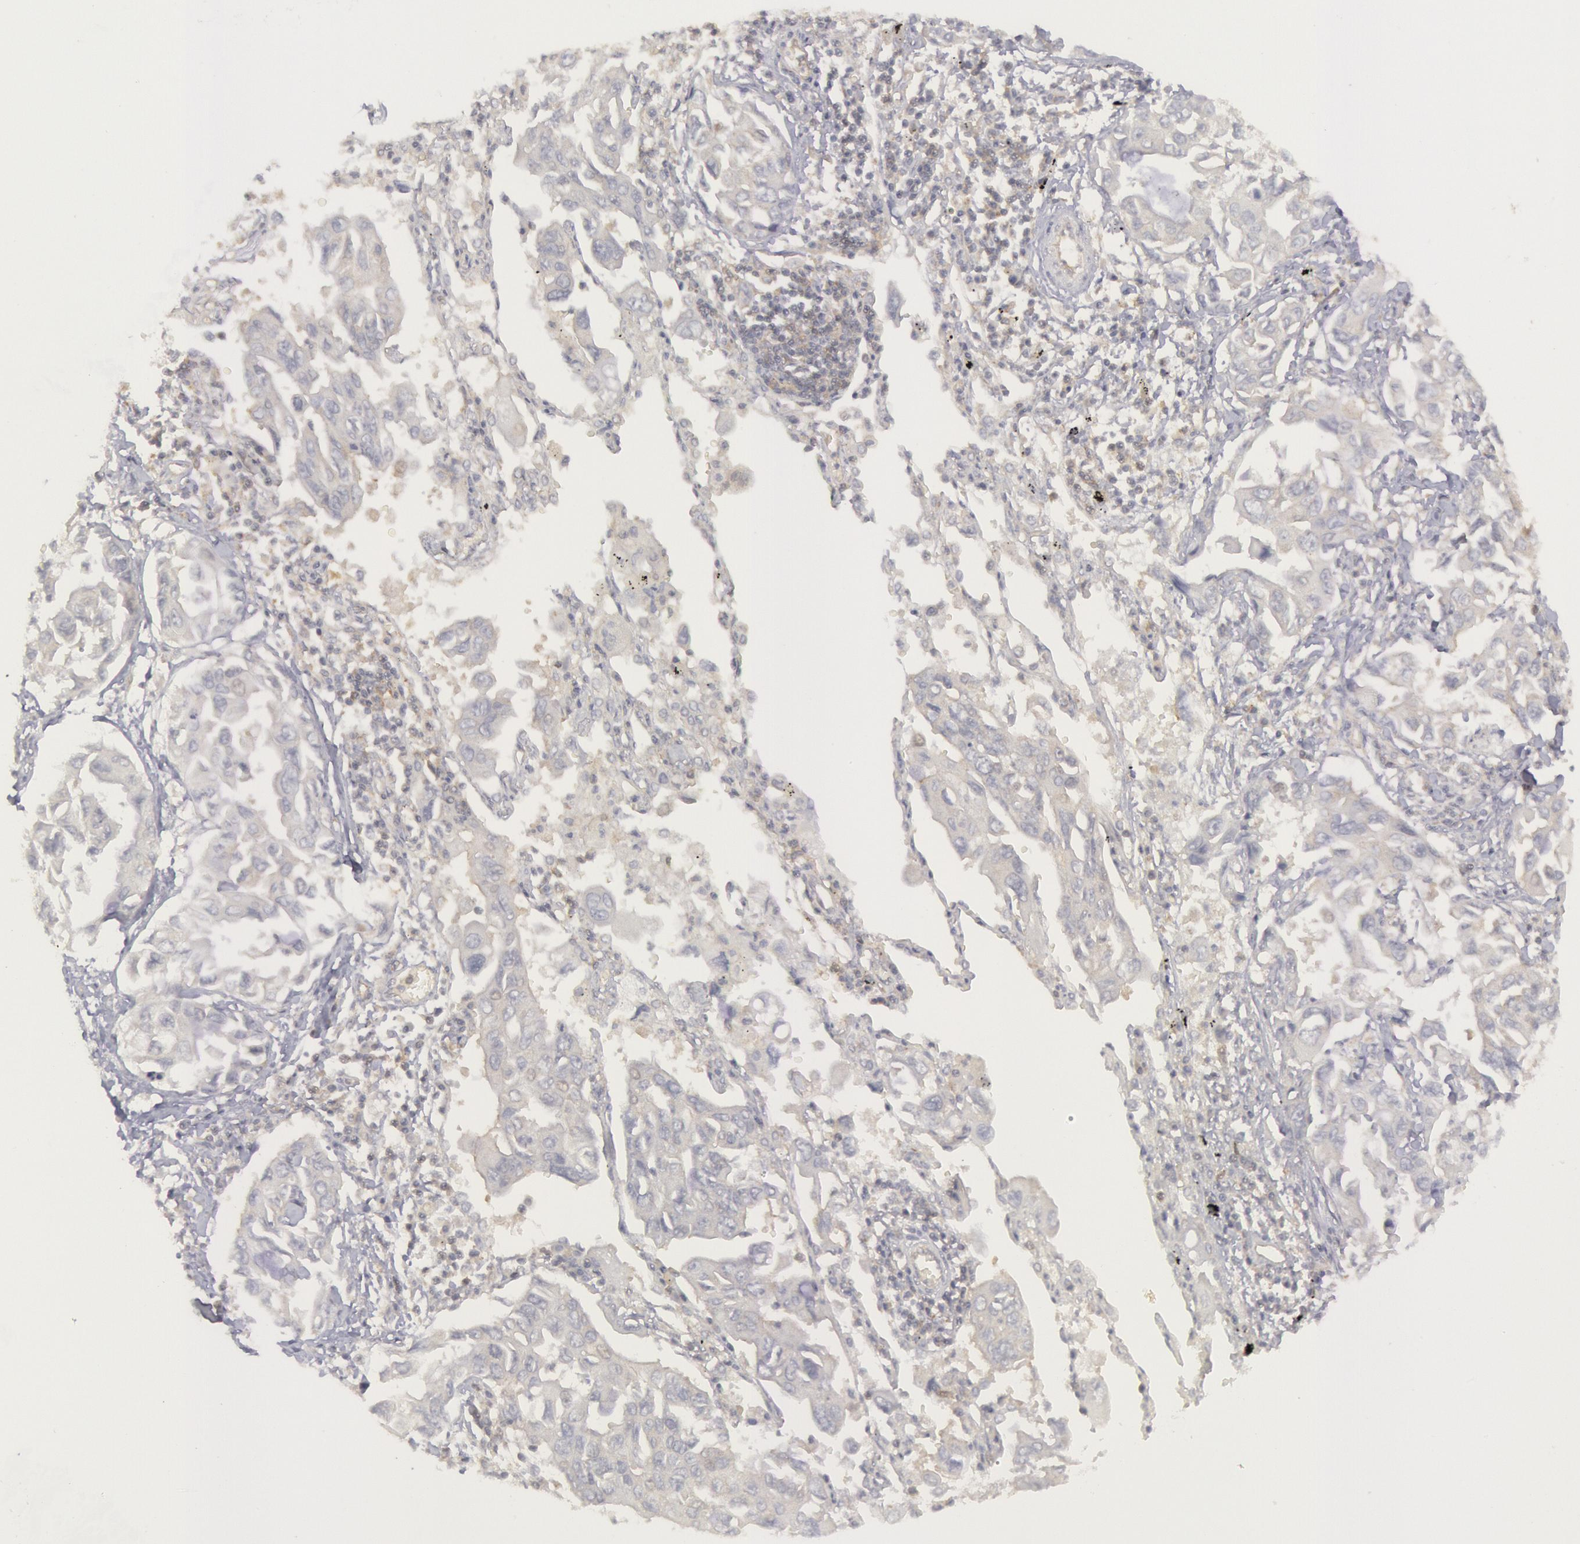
{"staining": {"intensity": "negative", "quantity": "none", "location": "none"}, "tissue": "lung cancer", "cell_type": "Tumor cells", "image_type": "cancer", "snomed": [{"axis": "morphology", "description": "Adenocarcinoma, NOS"}, {"axis": "topography", "description": "Lung"}], "caption": "An IHC photomicrograph of adenocarcinoma (lung) is shown. There is no staining in tumor cells of adenocarcinoma (lung). The staining was performed using DAB to visualize the protein expression in brown, while the nuclei were stained in blue with hematoxylin (Magnification: 20x).", "gene": "IKBKB", "patient": {"sex": "male", "age": 64}}